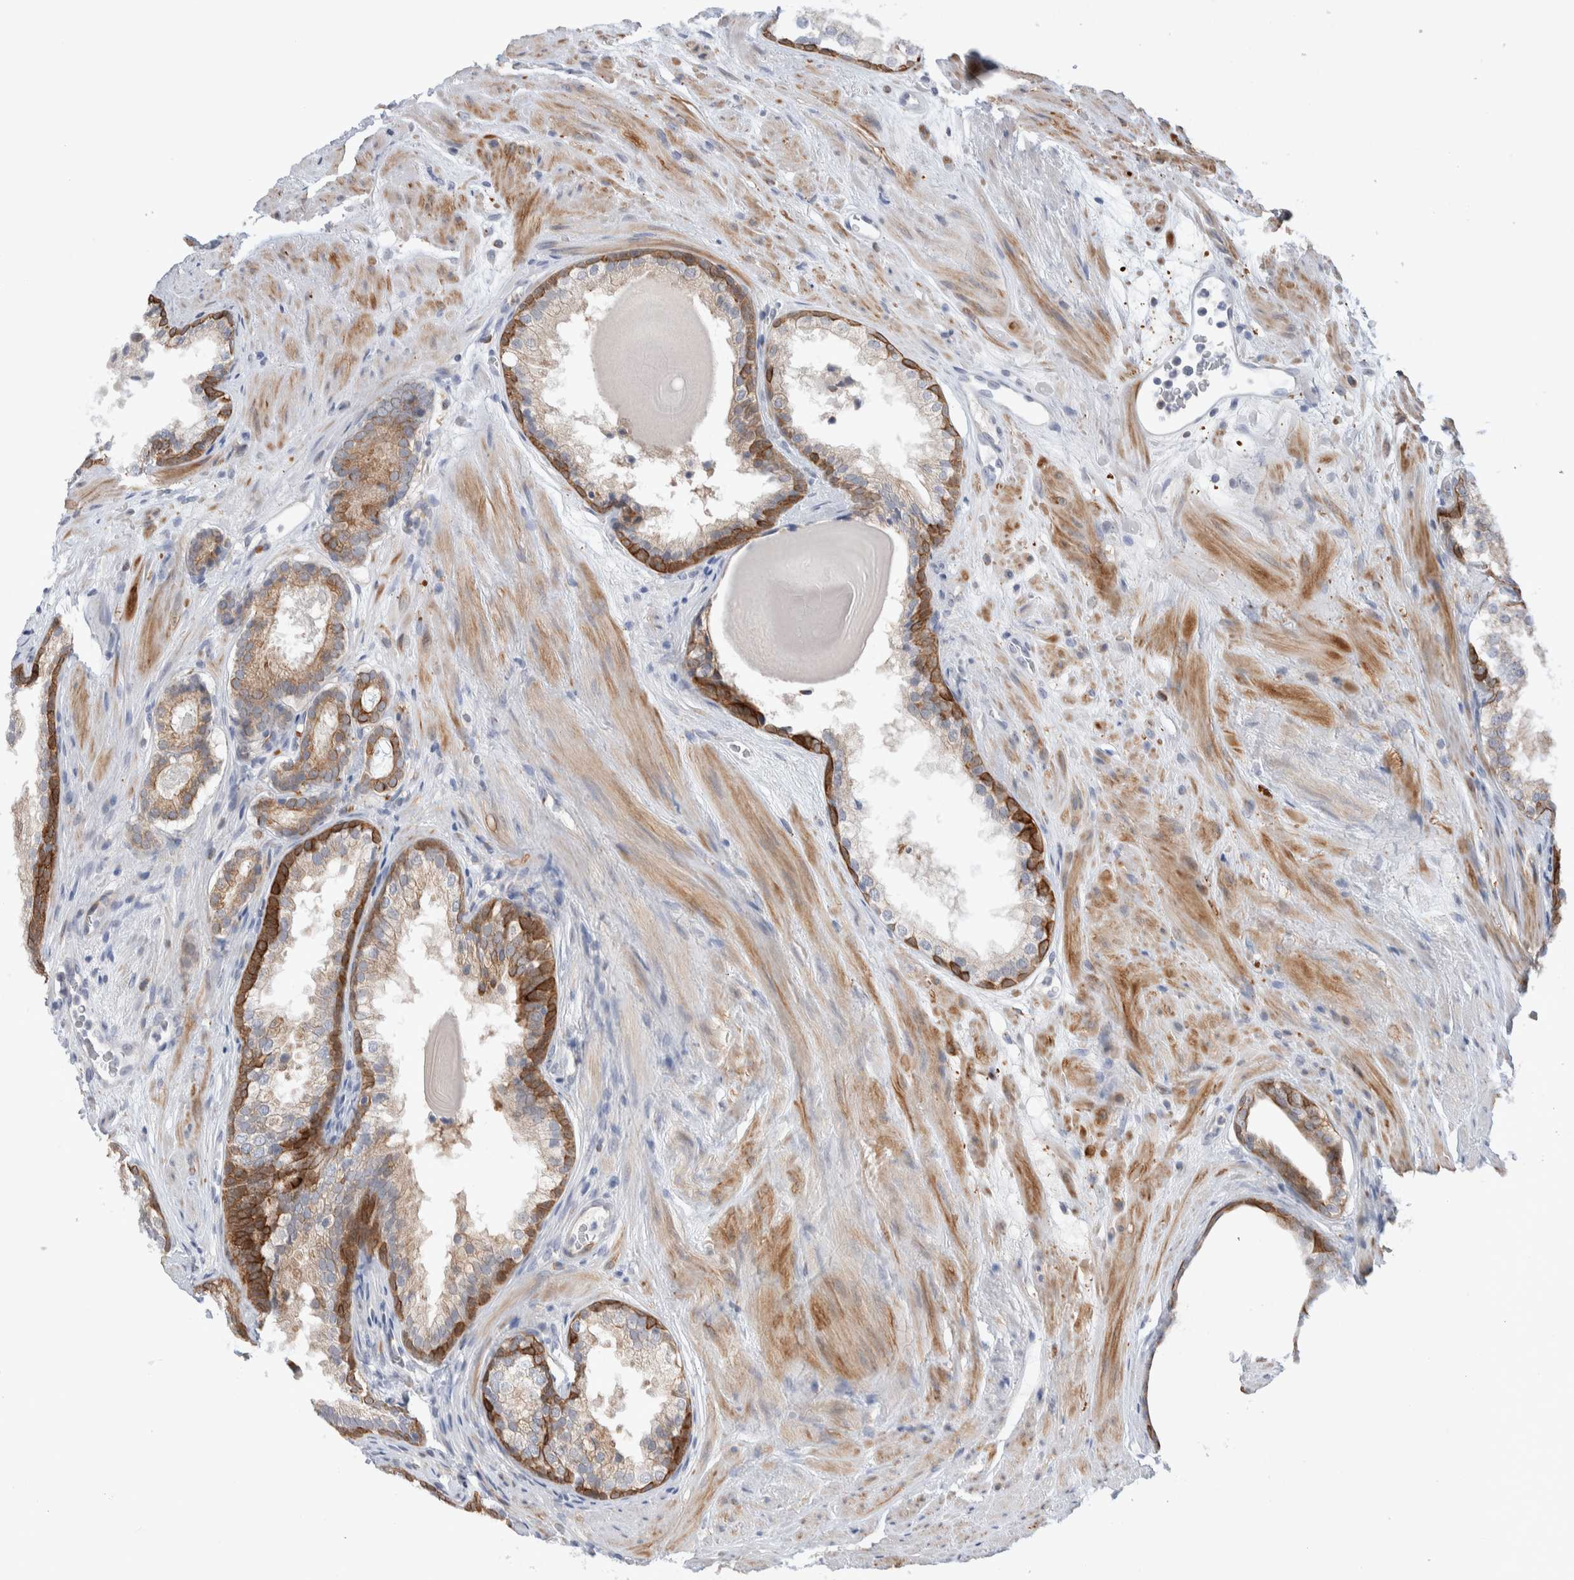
{"staining": {"intensity": "moderate", "quantity": ">75%", "location": "cytoplasmic/membranous"}, "tissue": "prostate cancer", "cell_type": "Tumor cells", "image_type": "cancer", "snomed": [{"axis": "morphology", "description": "Adenocarcinoma, Low grade"}, {"axis": "topography", "description": "Prostate"}], "caption": "Approximately >75% of tumor cells in human prostate cancer reveal moderate cytoplasmic/membranous protein staining as visualized by brown immunohistochemical staining.", "gene": "C1orf112", "patient": {"sex": "male", "age": 69}}